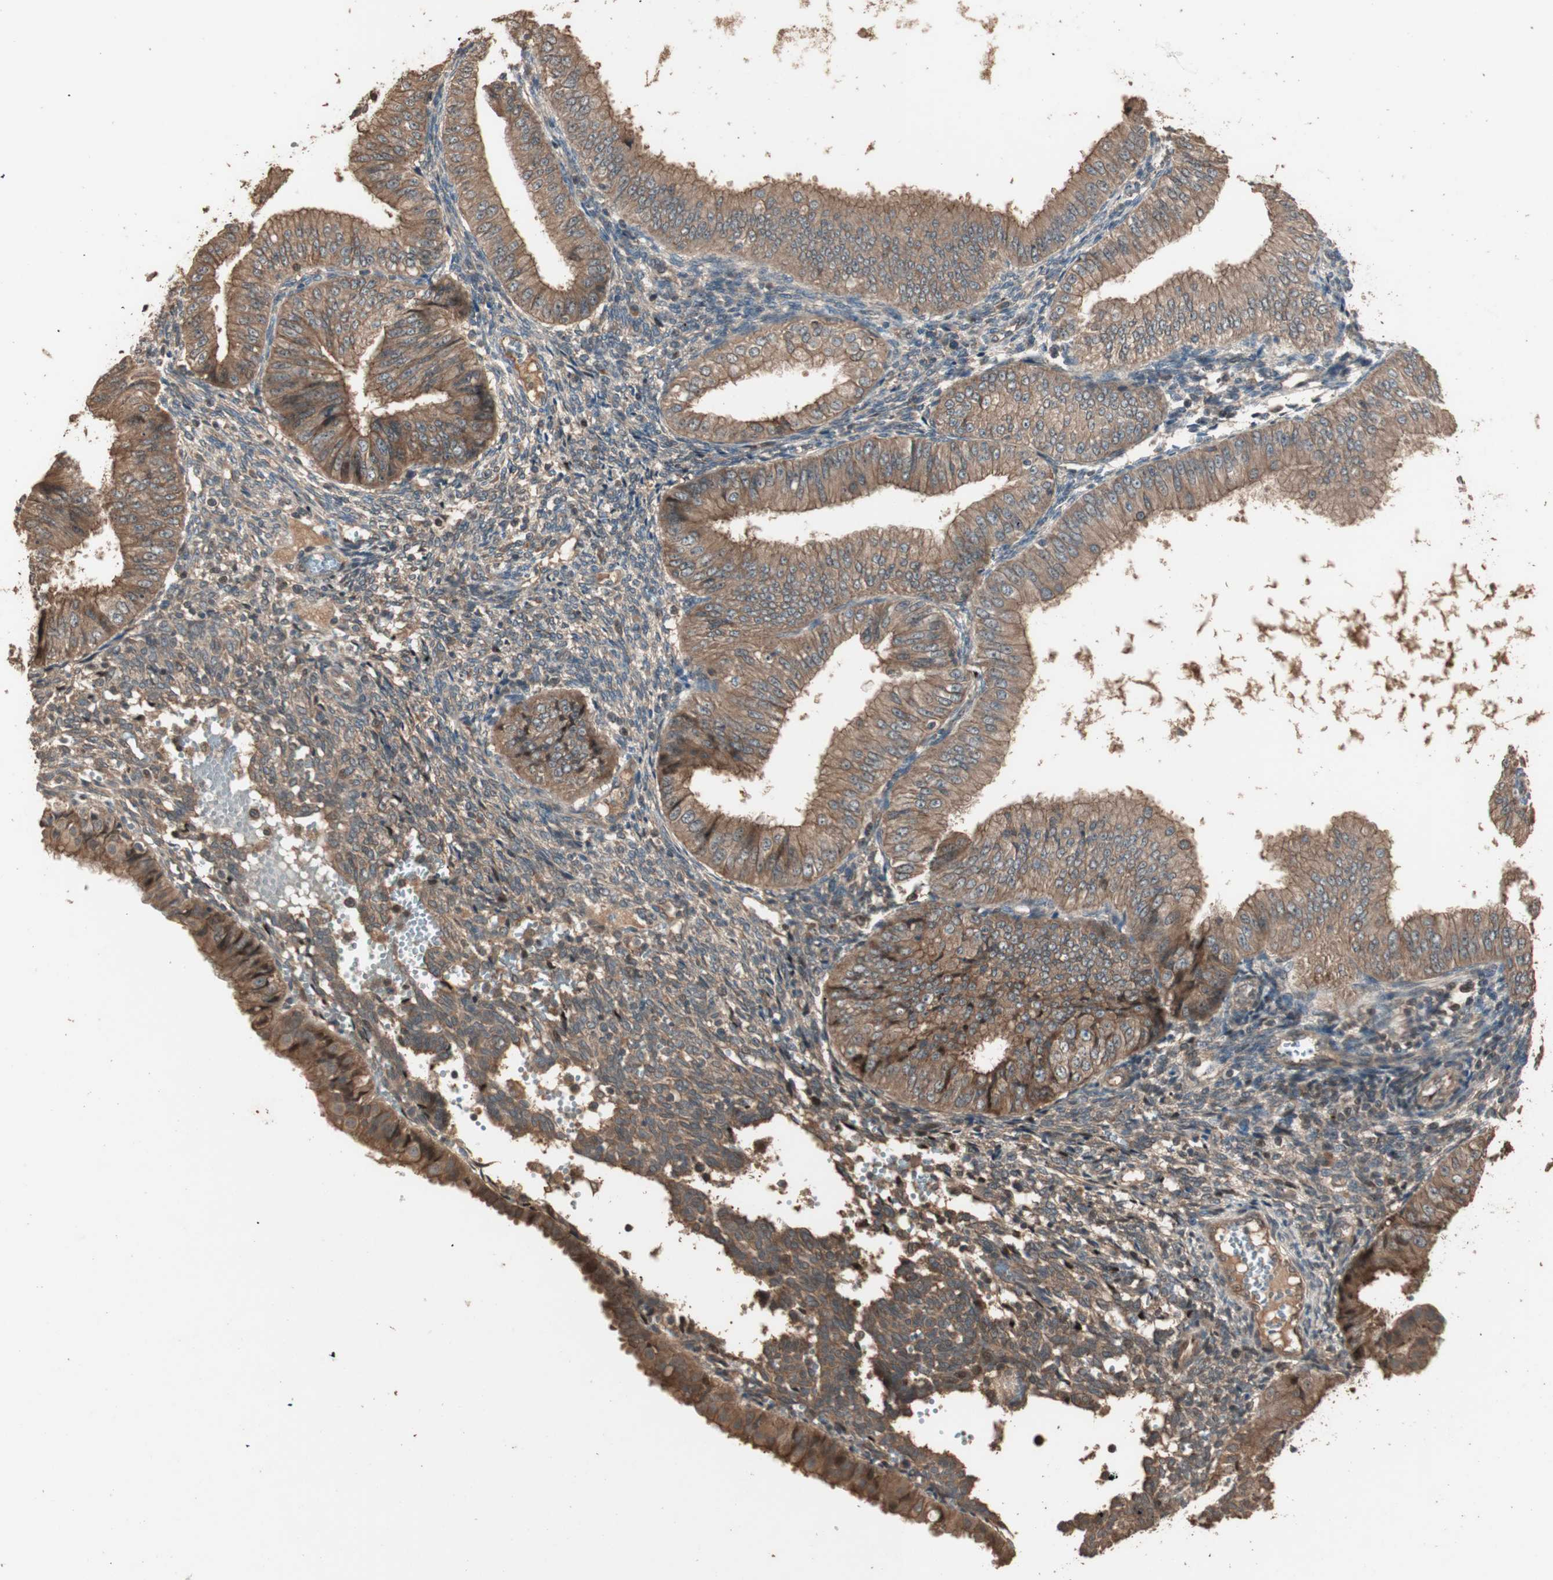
{"staining": {"intensity": "moderate", "quantity": ">75%", "location": "cytoplasmic/membranous"}, "tissue": "endometrial cancer", "cell_type": "Tumor cells", "image_type": "cancer", "snomed": [{"axis": "morphology", "description": "Normal tissue, NOS"}, {"axis": "morphology", "description": "Adenocarcinoma, NOS"}, {"axis": "topography", "description": "Endometrium"}], "caption": "DAB (3,3'-diaminobenzidine) immunohistochemical staining of endometrial cancer (adenocarcinoma) shows moderate cytoplasmic/membranous protein positivity in approximately >75% of tumor cells.", "gene": "USP20", "patient": {"sex": "female", "age": 53}}